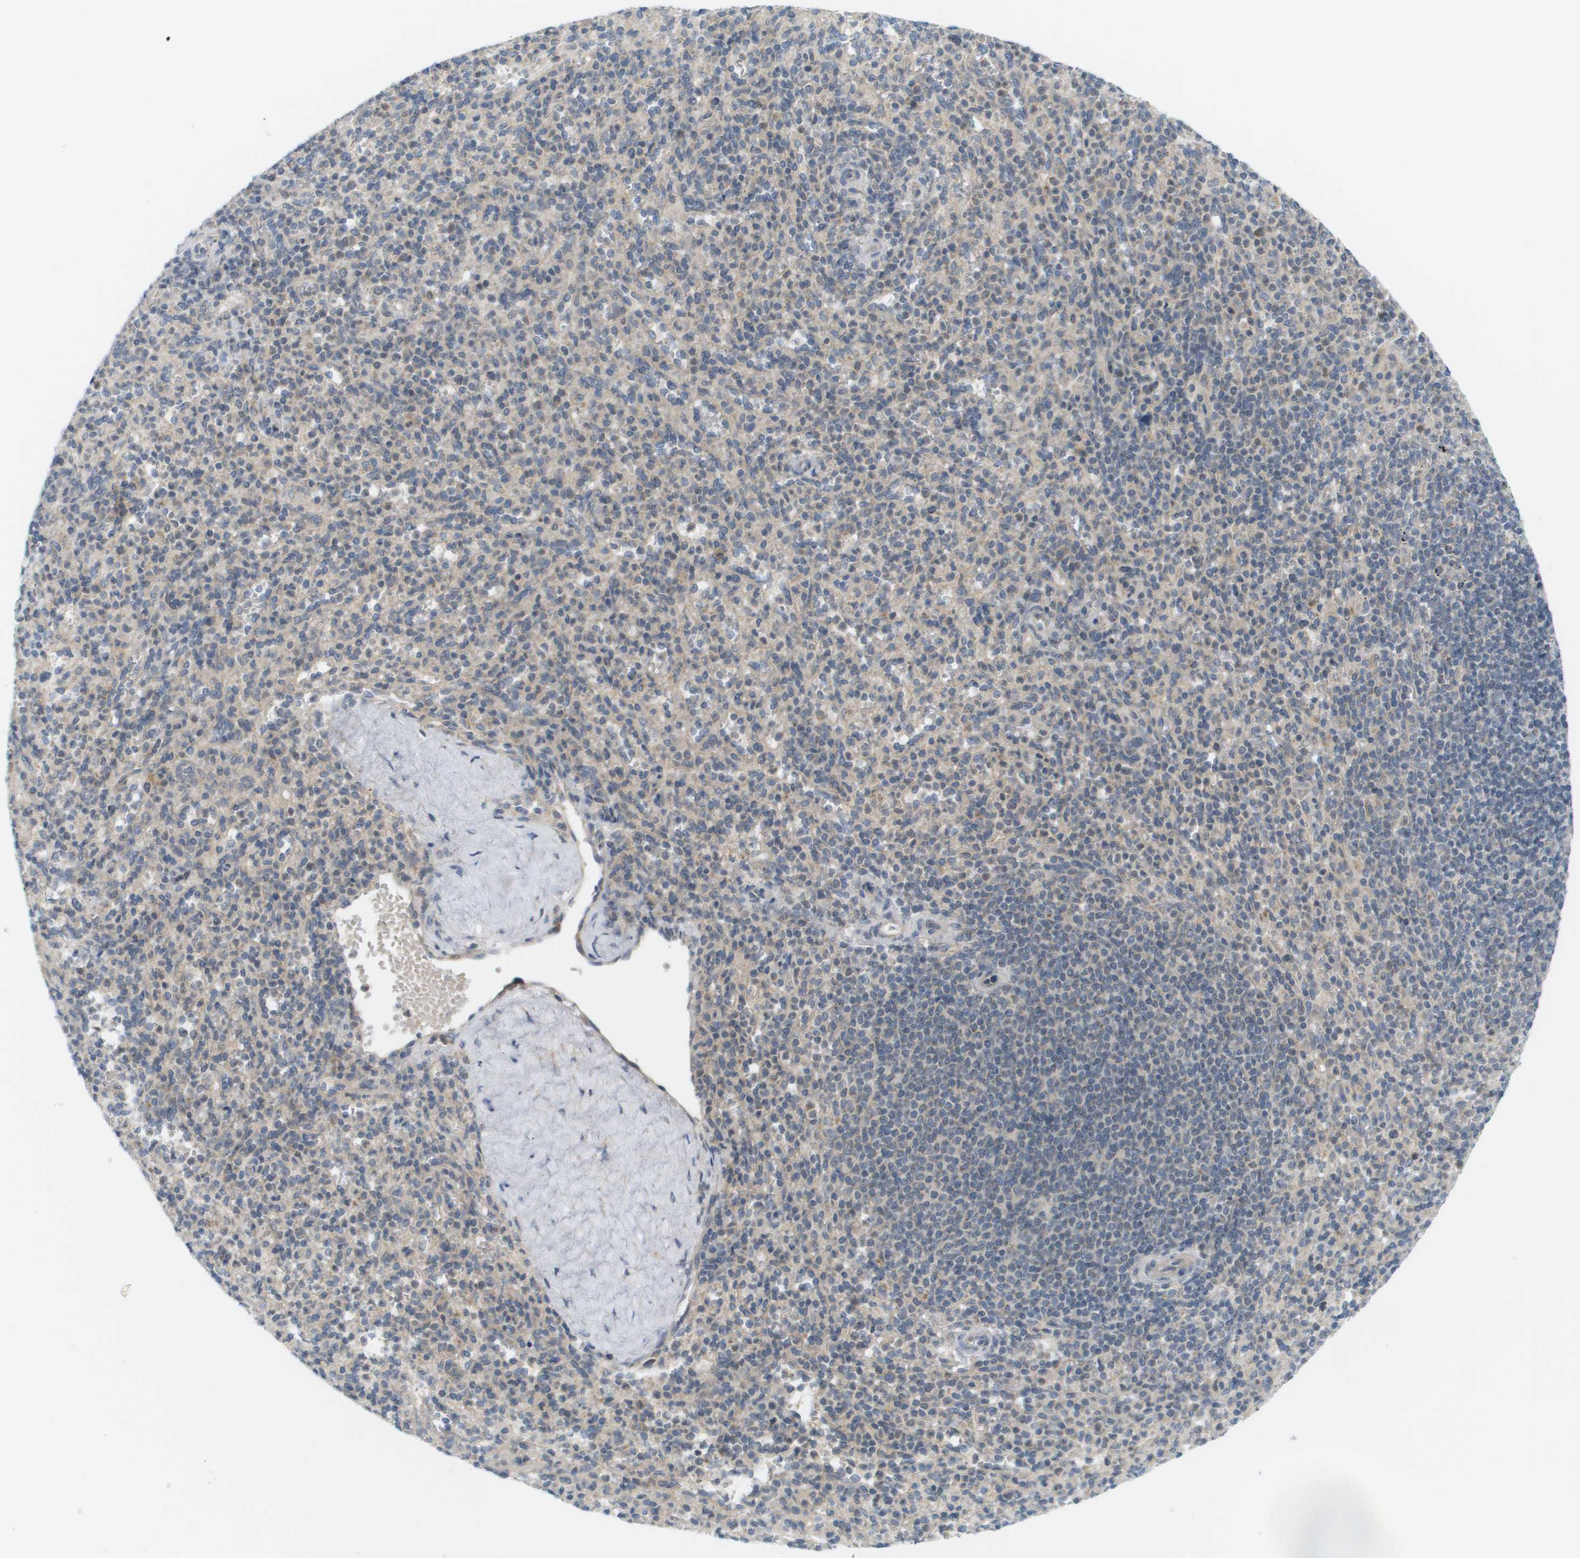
{"staining": {"intensity": "negative", "quantity": "none", "location": "none"}, "tissue": "spleen", "cell_type": "Cells in red pulp", "image_type": "normal", "snomed": [{"axis": "morphology", "description": "Normal tissue, NOS"}, {"axis": "topography", "description": "Spleen"}], "caption": "Photomicrograph shows no significant protein staining in cells in red pulp of unremarkable spleen. (Immunohistochemistry (ihc), brightfield microscopy, high magnification).", "gene": "PROC", "patient": {"sex": "male", "age": 36}}